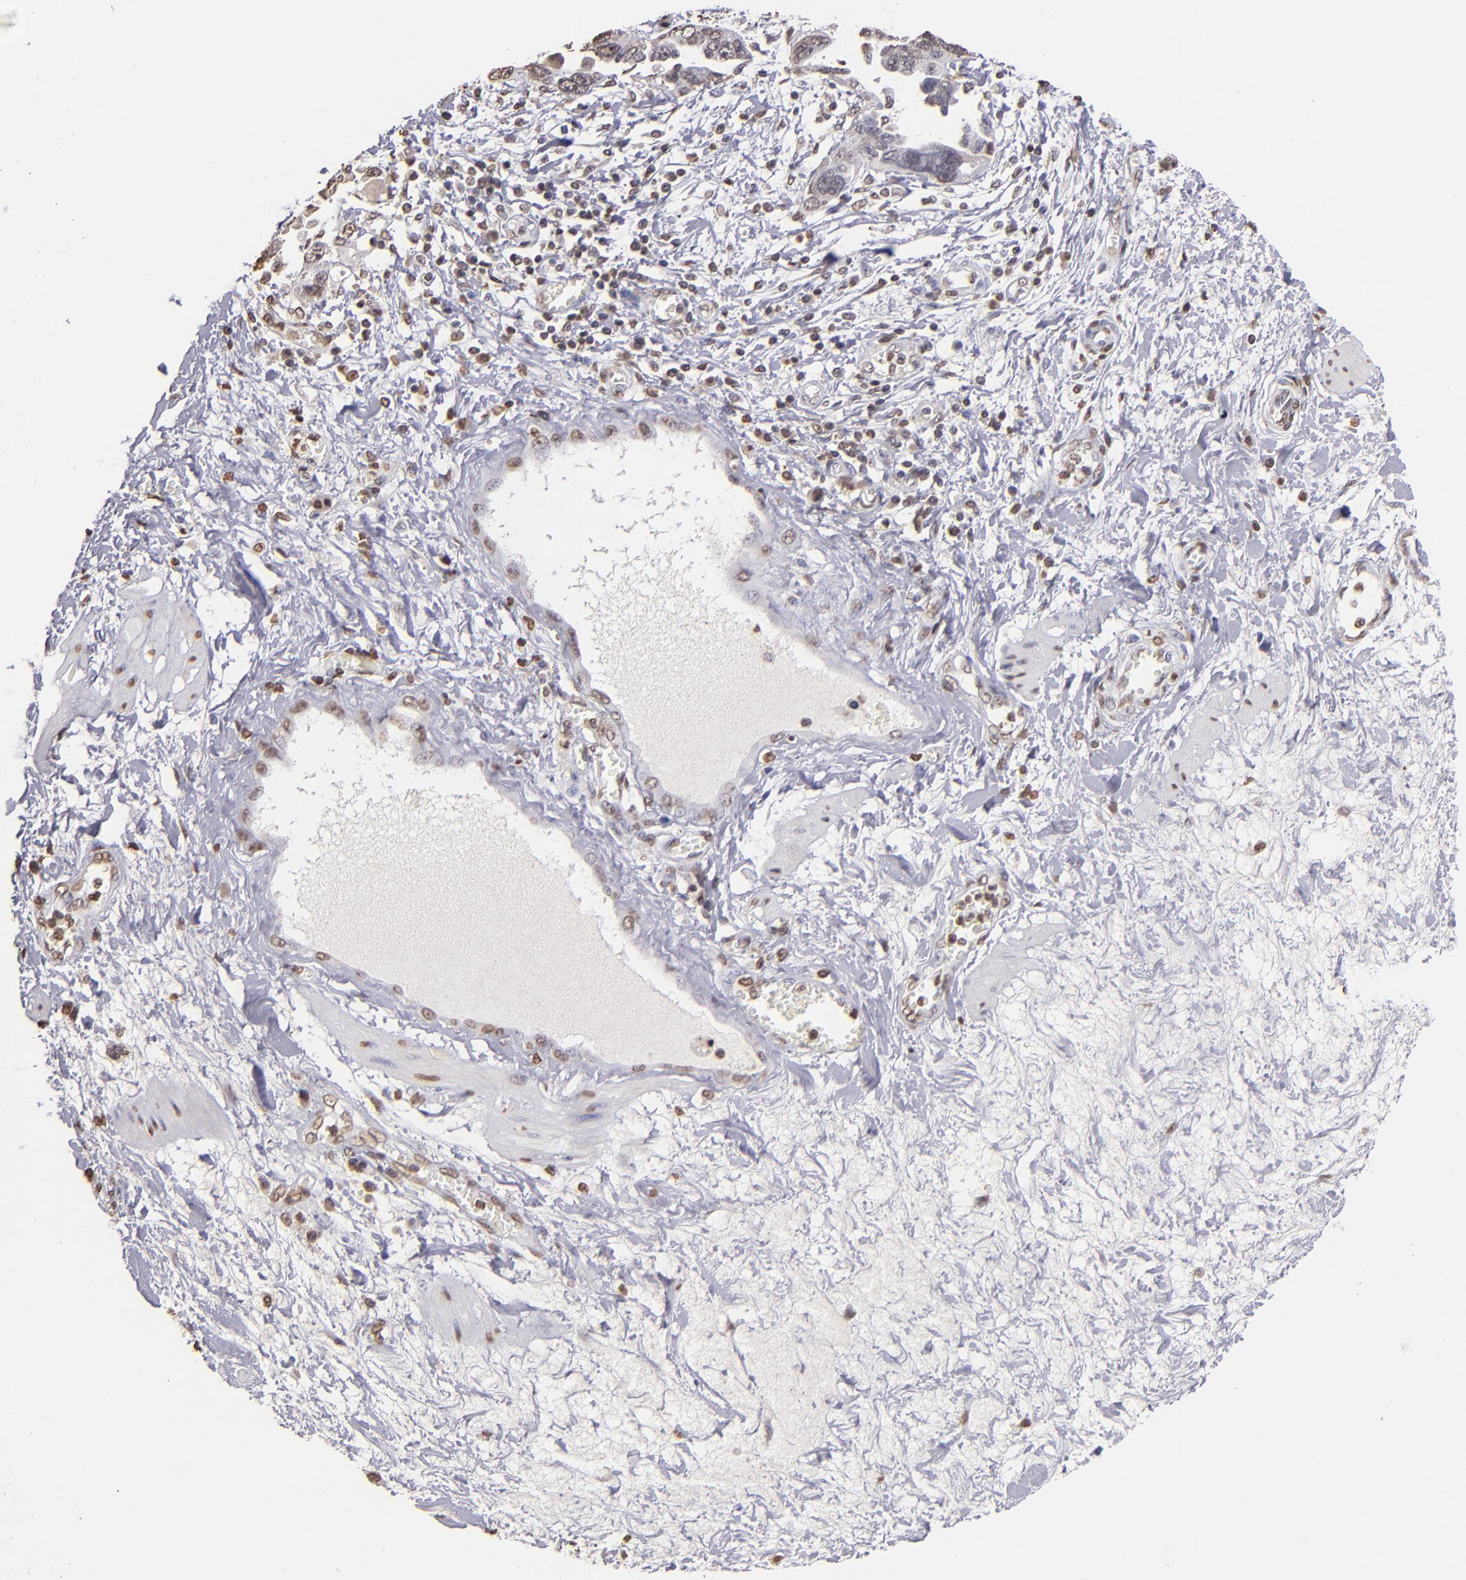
{"staining": {"intensity": "weak", "quantity": "<25%", "location": "cytoplasmic/membranous,nuclear"}, "tissue": "ovarian cancer", "cell_type": "Tumor cells", "image_type": "cancer", "snomed": [{"axis": "morphology", "description": "Cystadenocarcinoma, serous, NOS"}, {"axis": "topography", "description": "Ovary"}], "caption": "DAB immunohistochemical staining of ovarian cancer reveals no significant positivity in tumor cells. (Stains: DAB (3,3'-diaminobenzidine) immunohistochemistry (IHC) with hematoxylin counter stain, Microscopy: brightfield microscopy at high magnification).", "gene": "LBX1", "patient": {"sex": "female", "age": 63}}